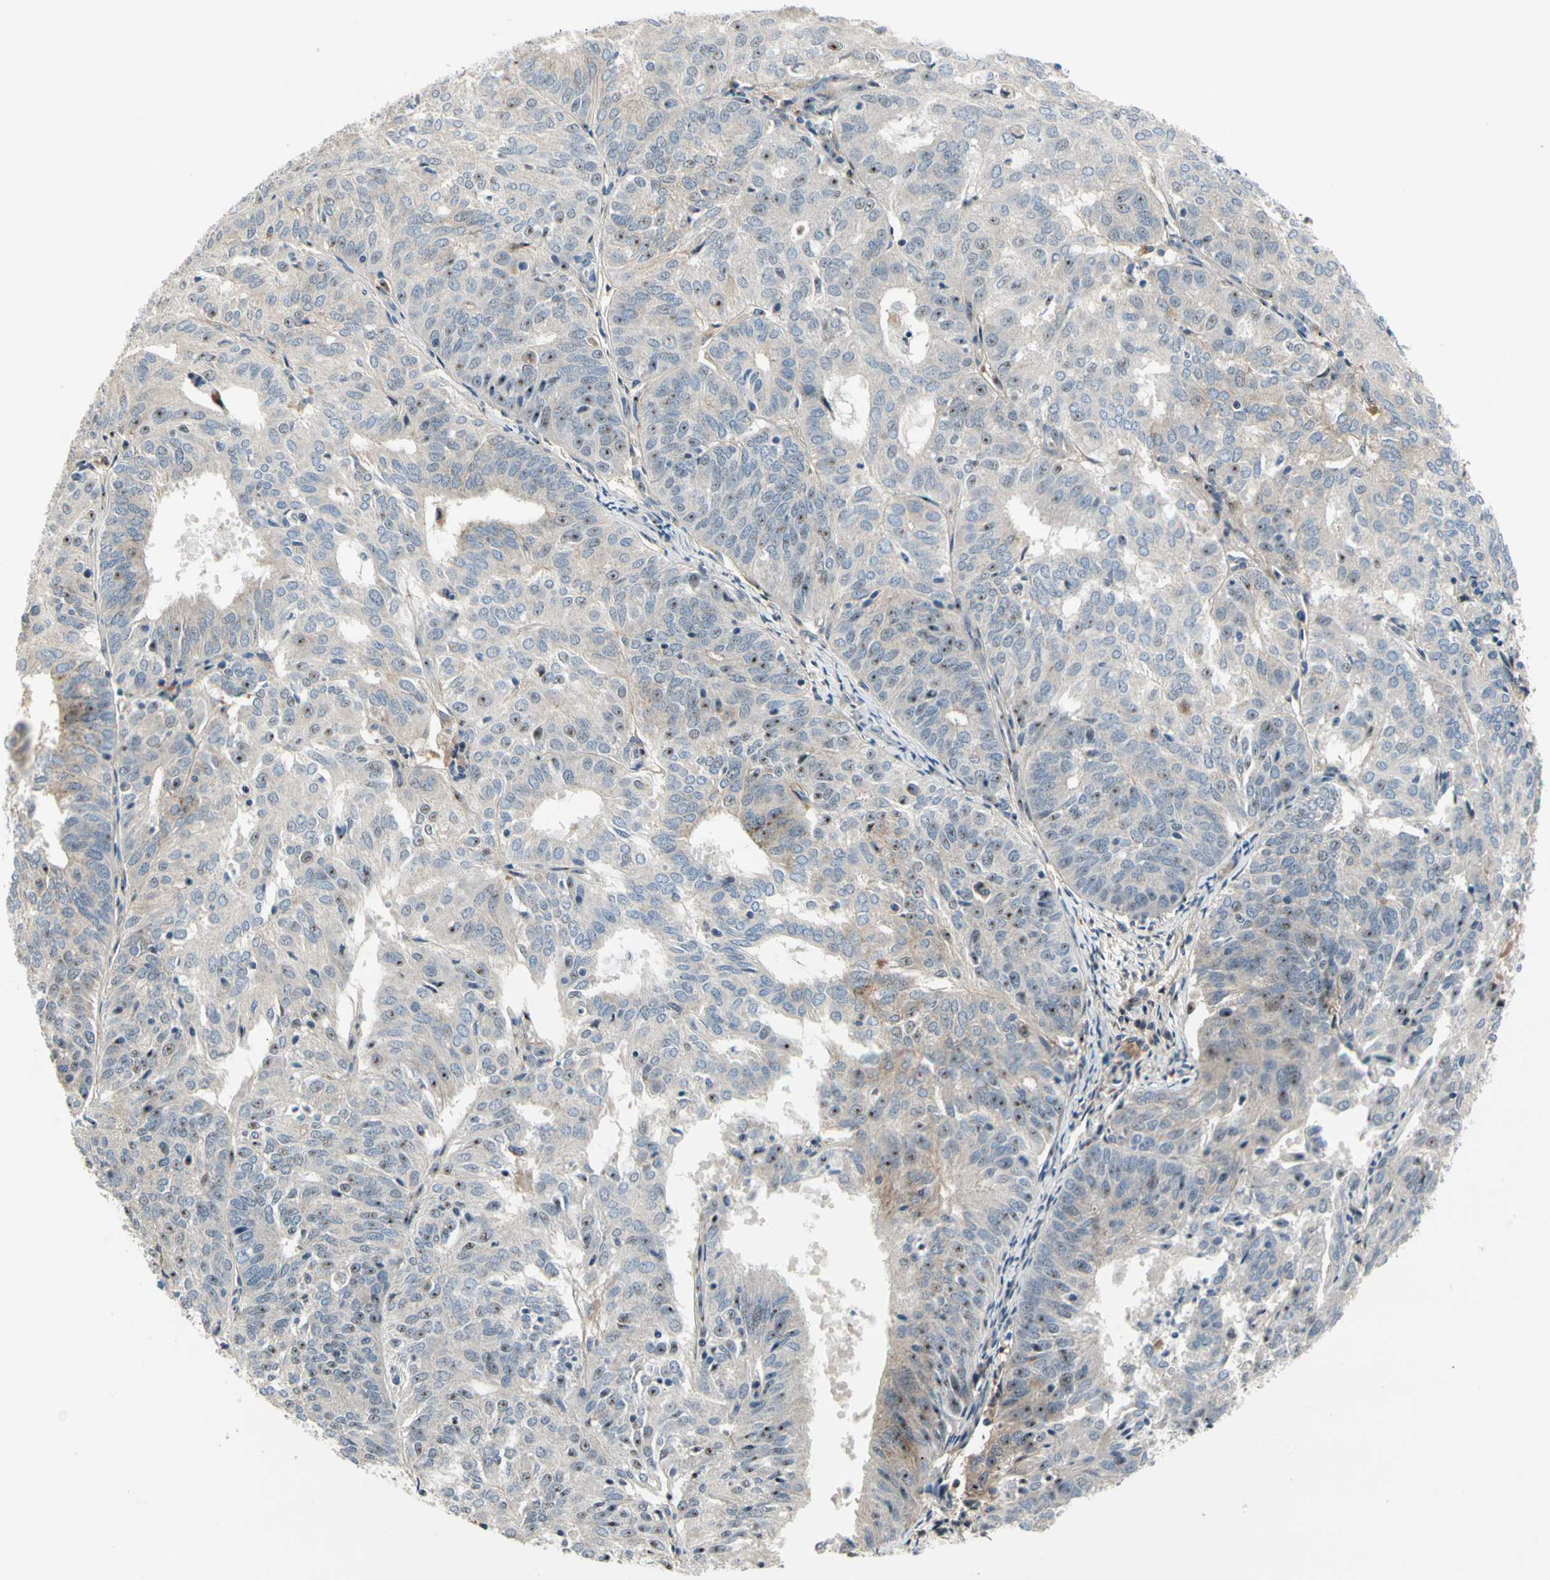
{"staining": {"intensity": "strong", "quantity": "<25%", "location": "cytoplasmic/membranous,nuclear"}, "tissue": "endometrial cancer", "cell_type": "Tumor cells", "image_type": "cancer", "snomed": [{"axis": "morphology", "description": "Adenocarcinoma, NOS"}, {"axis": "topography", "description": "Uterus"}], "caption": "This is an image of immunohistochemistry staining of adenocarcinoma (endometrial), which shows strong positivity in the cytoplasmic/membranous and nuclear of tumor cells.", "gene": "NFASC", "patient": {"sex": "female", "age": 60}}